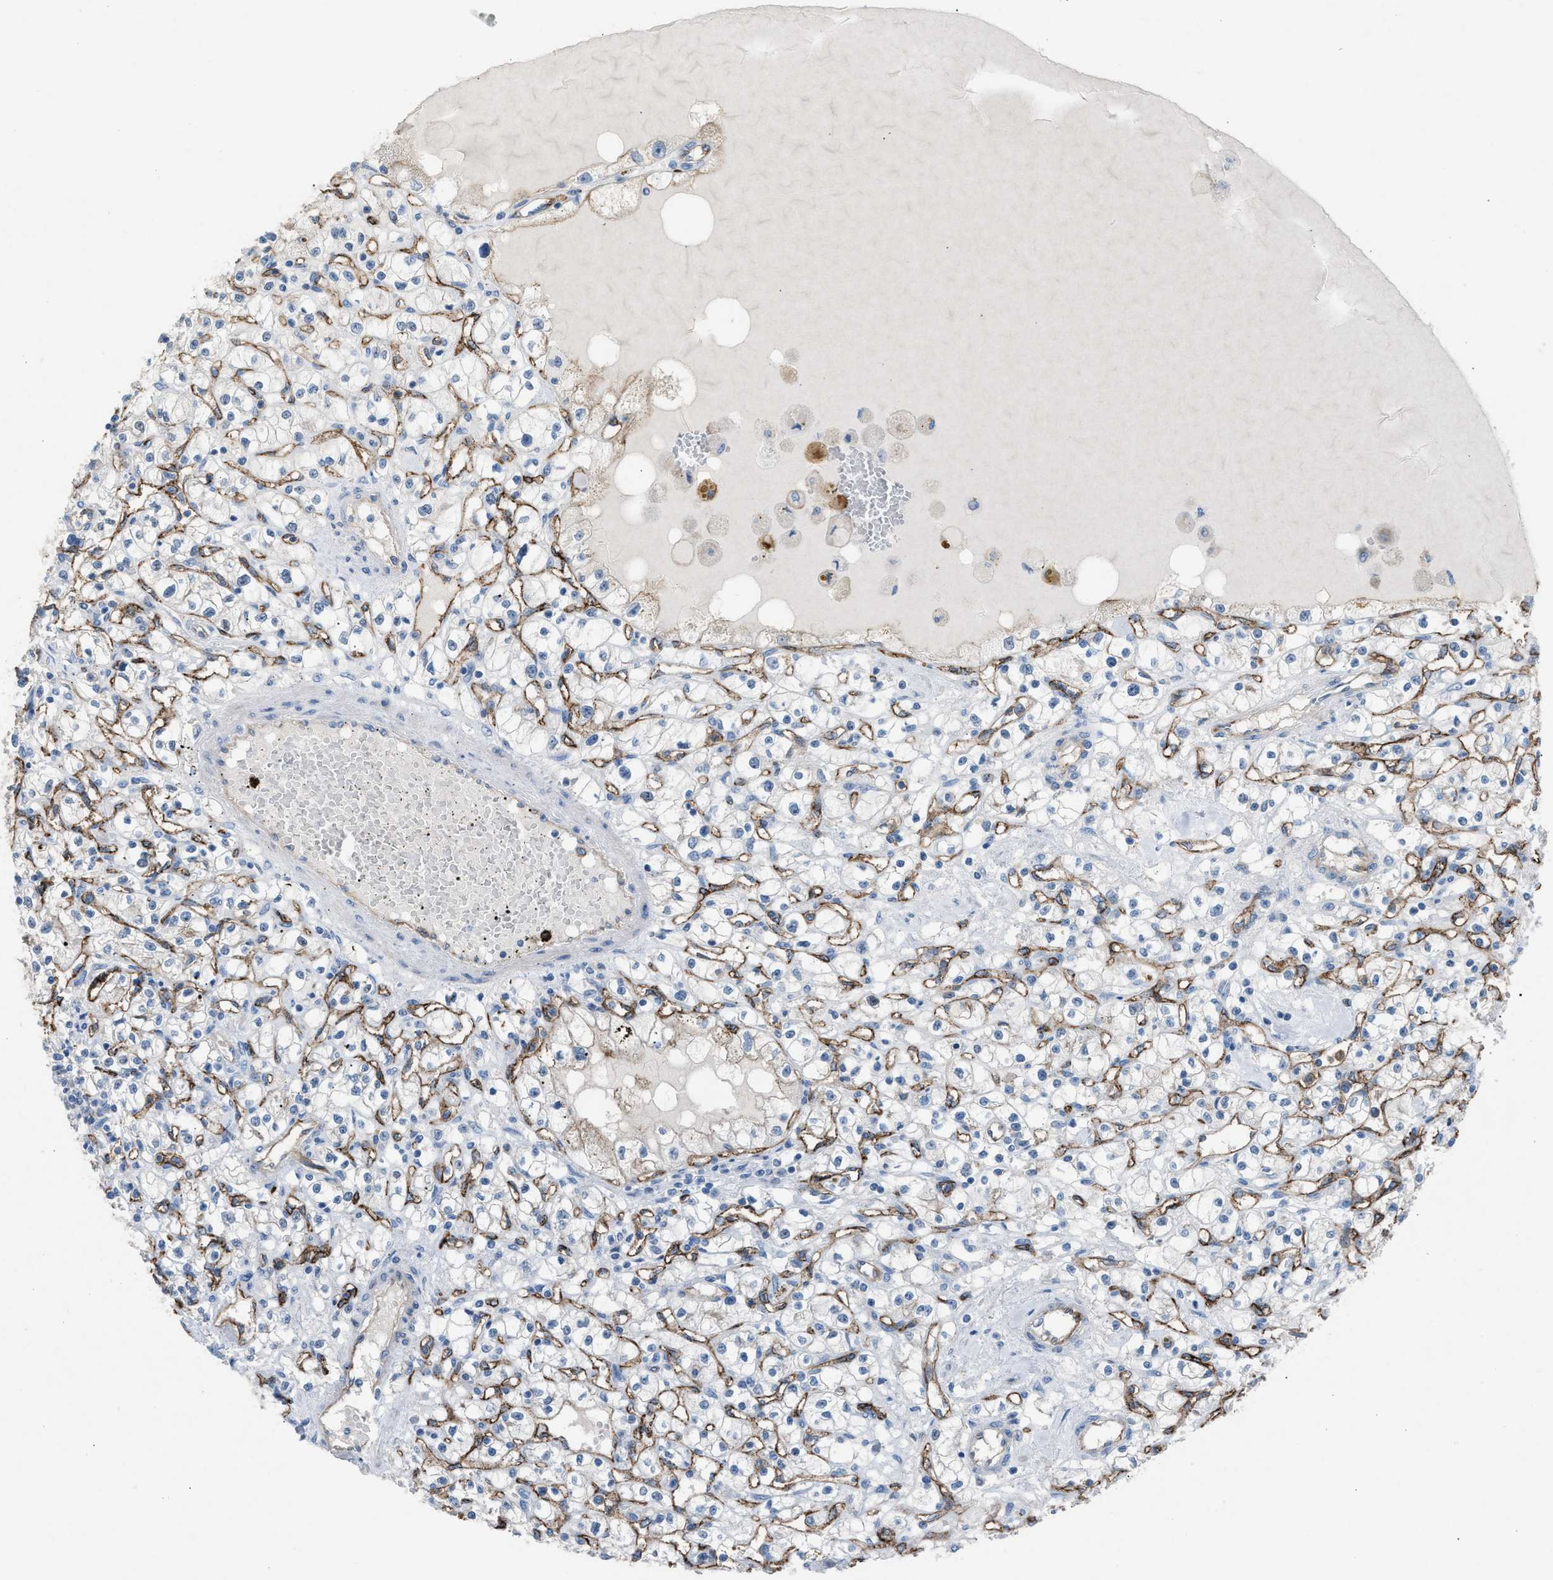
{"staining": {"intensity": "negative", "quantity": "none", "location": "none"}, "tissue": "renal cancer", "cell_type": "Tumor cells", "image_type": "cancer", "snomed": [{"axis": "morphology", "description": "Adenocarcinoma, NOS"}, {"axis": "topography", "description": "Kidney"}], "caption": "IHC histopathology image of renal cancer stained for a protein (brown), which demonstrates no expression in tumor cells.", "gene": "DYSF", "patient": {"sex": "male", "age": 56}}